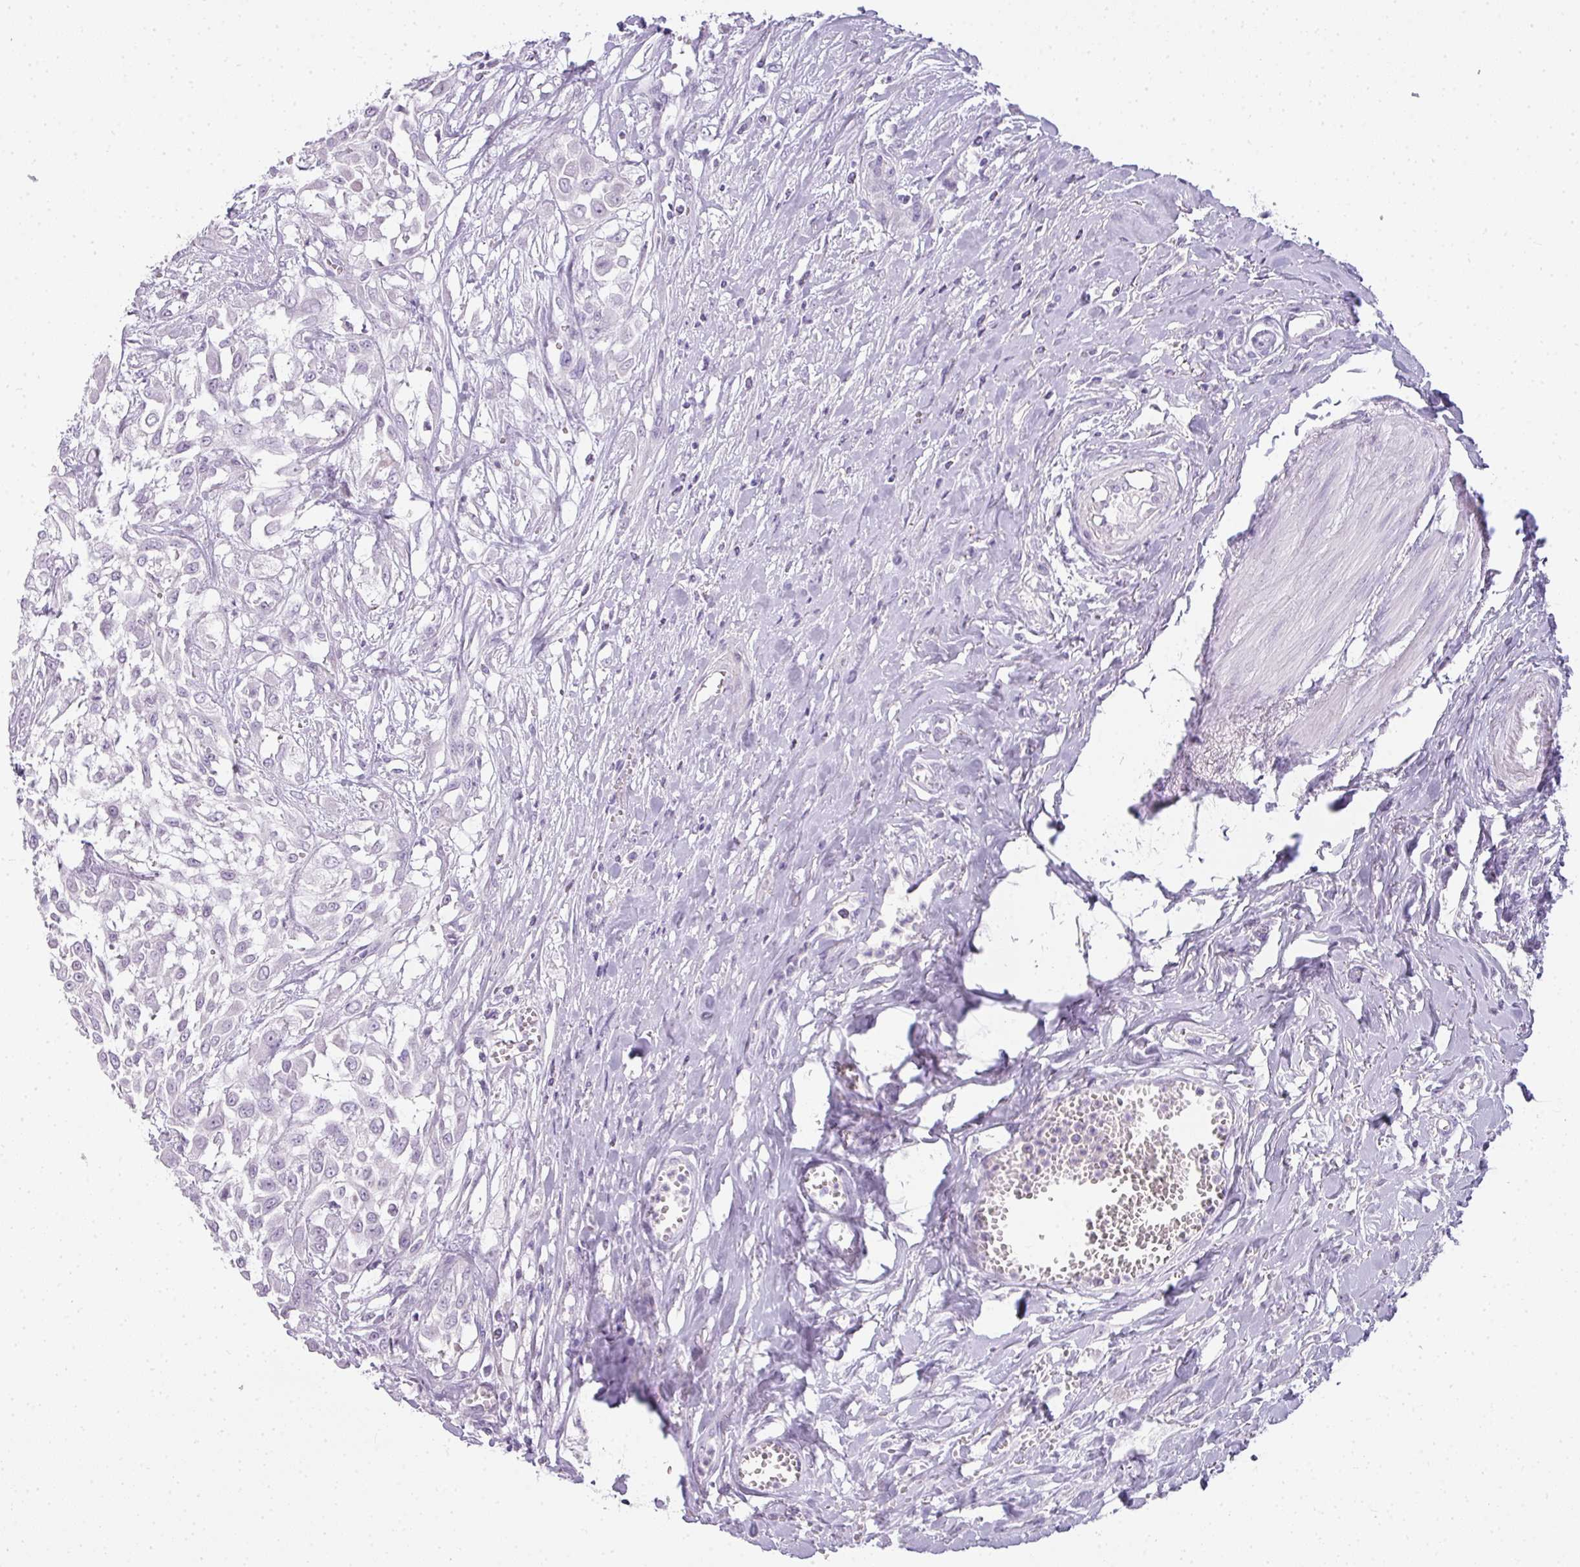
{"staining": {"intensity": "negative", "quantity": "none", "location": "none"}, "tissue": "urothelial cancer", "cell_type": "Tumor cells", "image_type": "cancer", "snomed": [{"axis": "morphology", "description": "Urothelial carcinoma, High grade"}, {"axis": "topography", "description": "Urinary bladder"}], "caption": "Protein analysis of urothelial carcinoma (high-grade) demonstrates no significant staining in tumor cells.", "gene": "RBMY1F", "patient": {"sex": "male", "age": 57}}